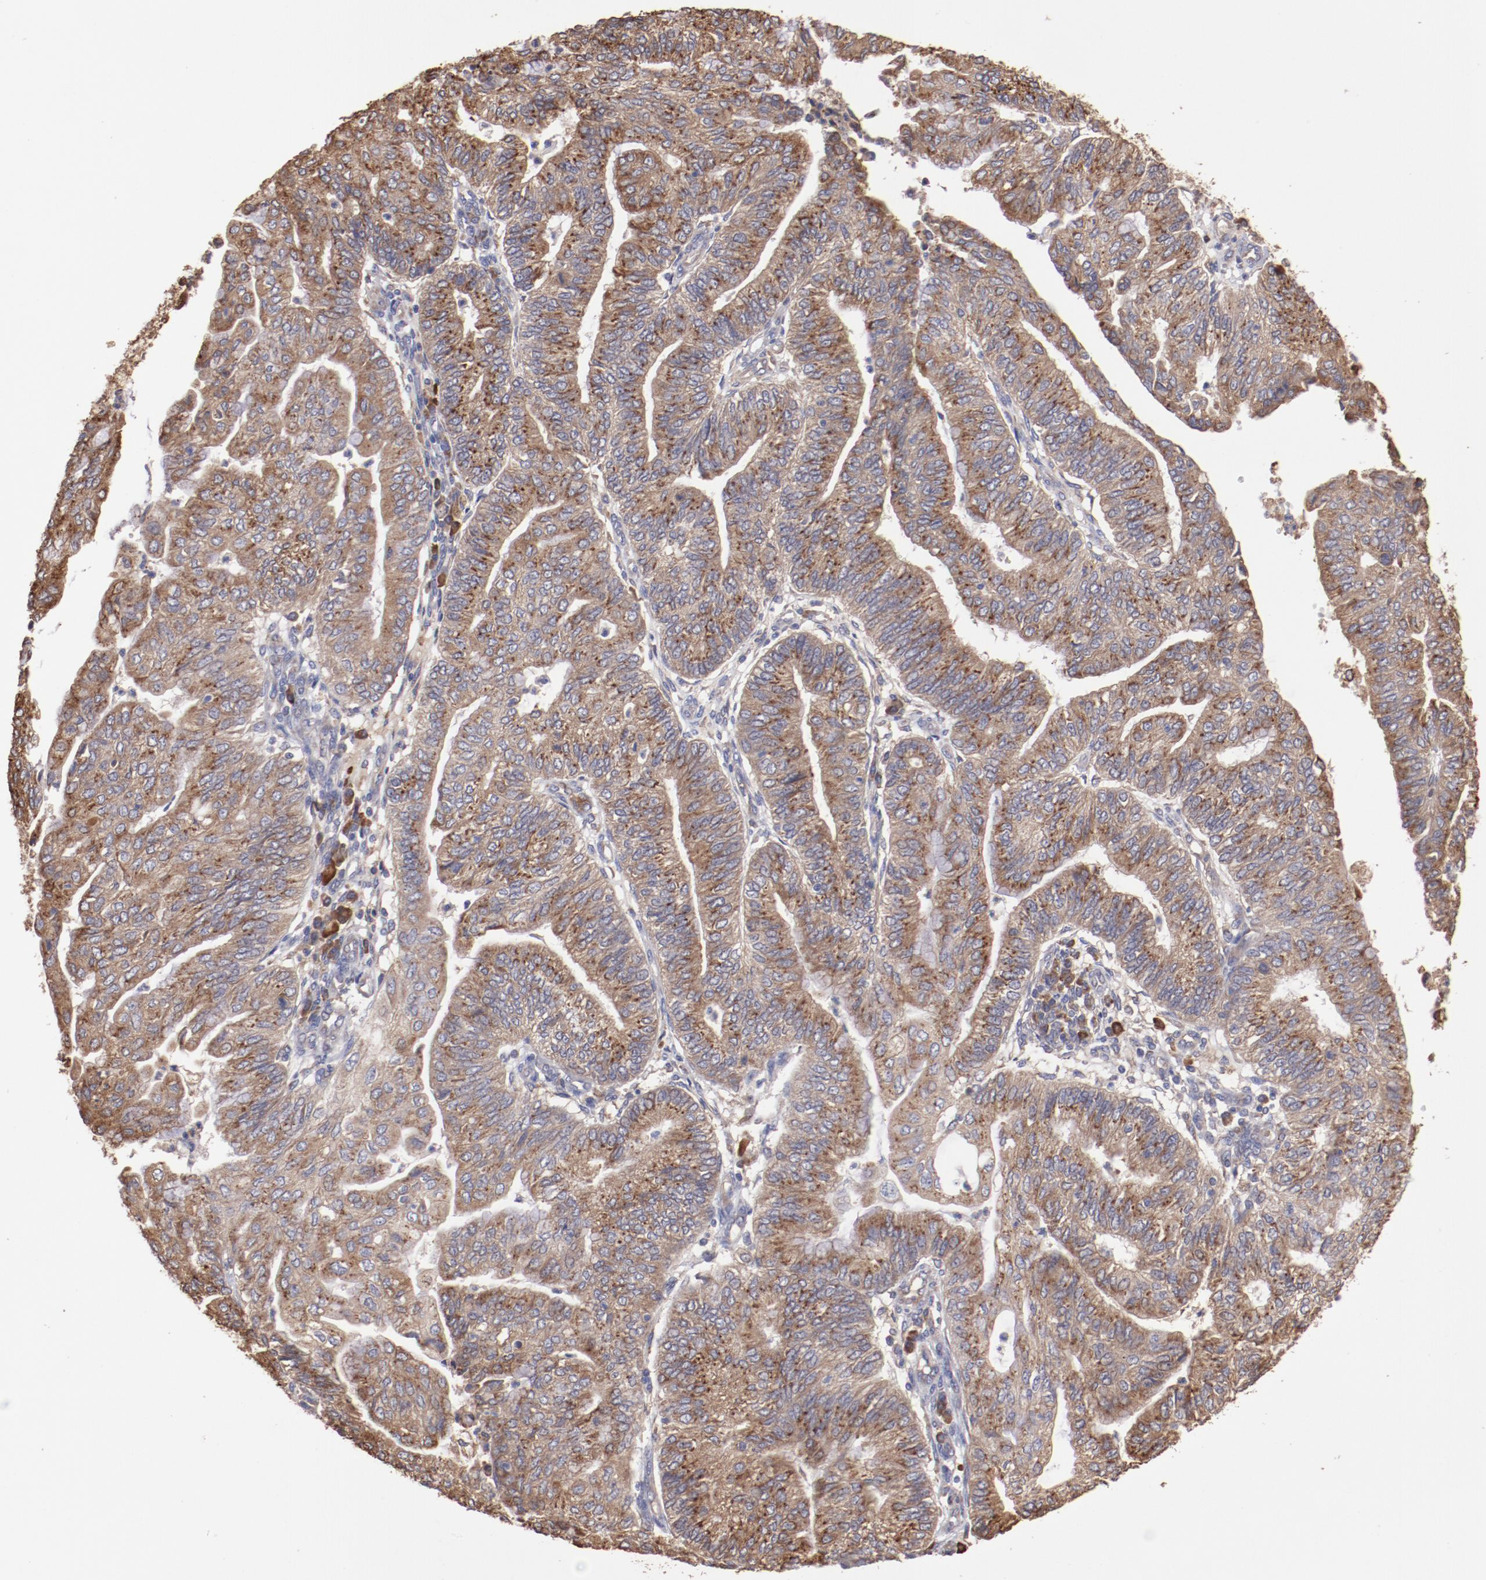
{"staining": {"intensity": "moderate", "quantity": ">75%", "location": "cytoplasmic/membranous"}, "tissue": "endometrial cancer", "cell_type": "Tumor cells", "image_type": "cancer", "snomed": [{"axis": "morphology", "description": "Adenocarcinoma, NOS"}, {"axis": "topography", "description": "Endometrium"}], "caption": "Tumor cells demonstrate medium levels of moderate cytoplasmic/membranous expression in about >75% of cells in endometrial cancer (adenocarcinoma).", "gene": "NFKBIE", "patient": {"sex": "female", "age": 59}}